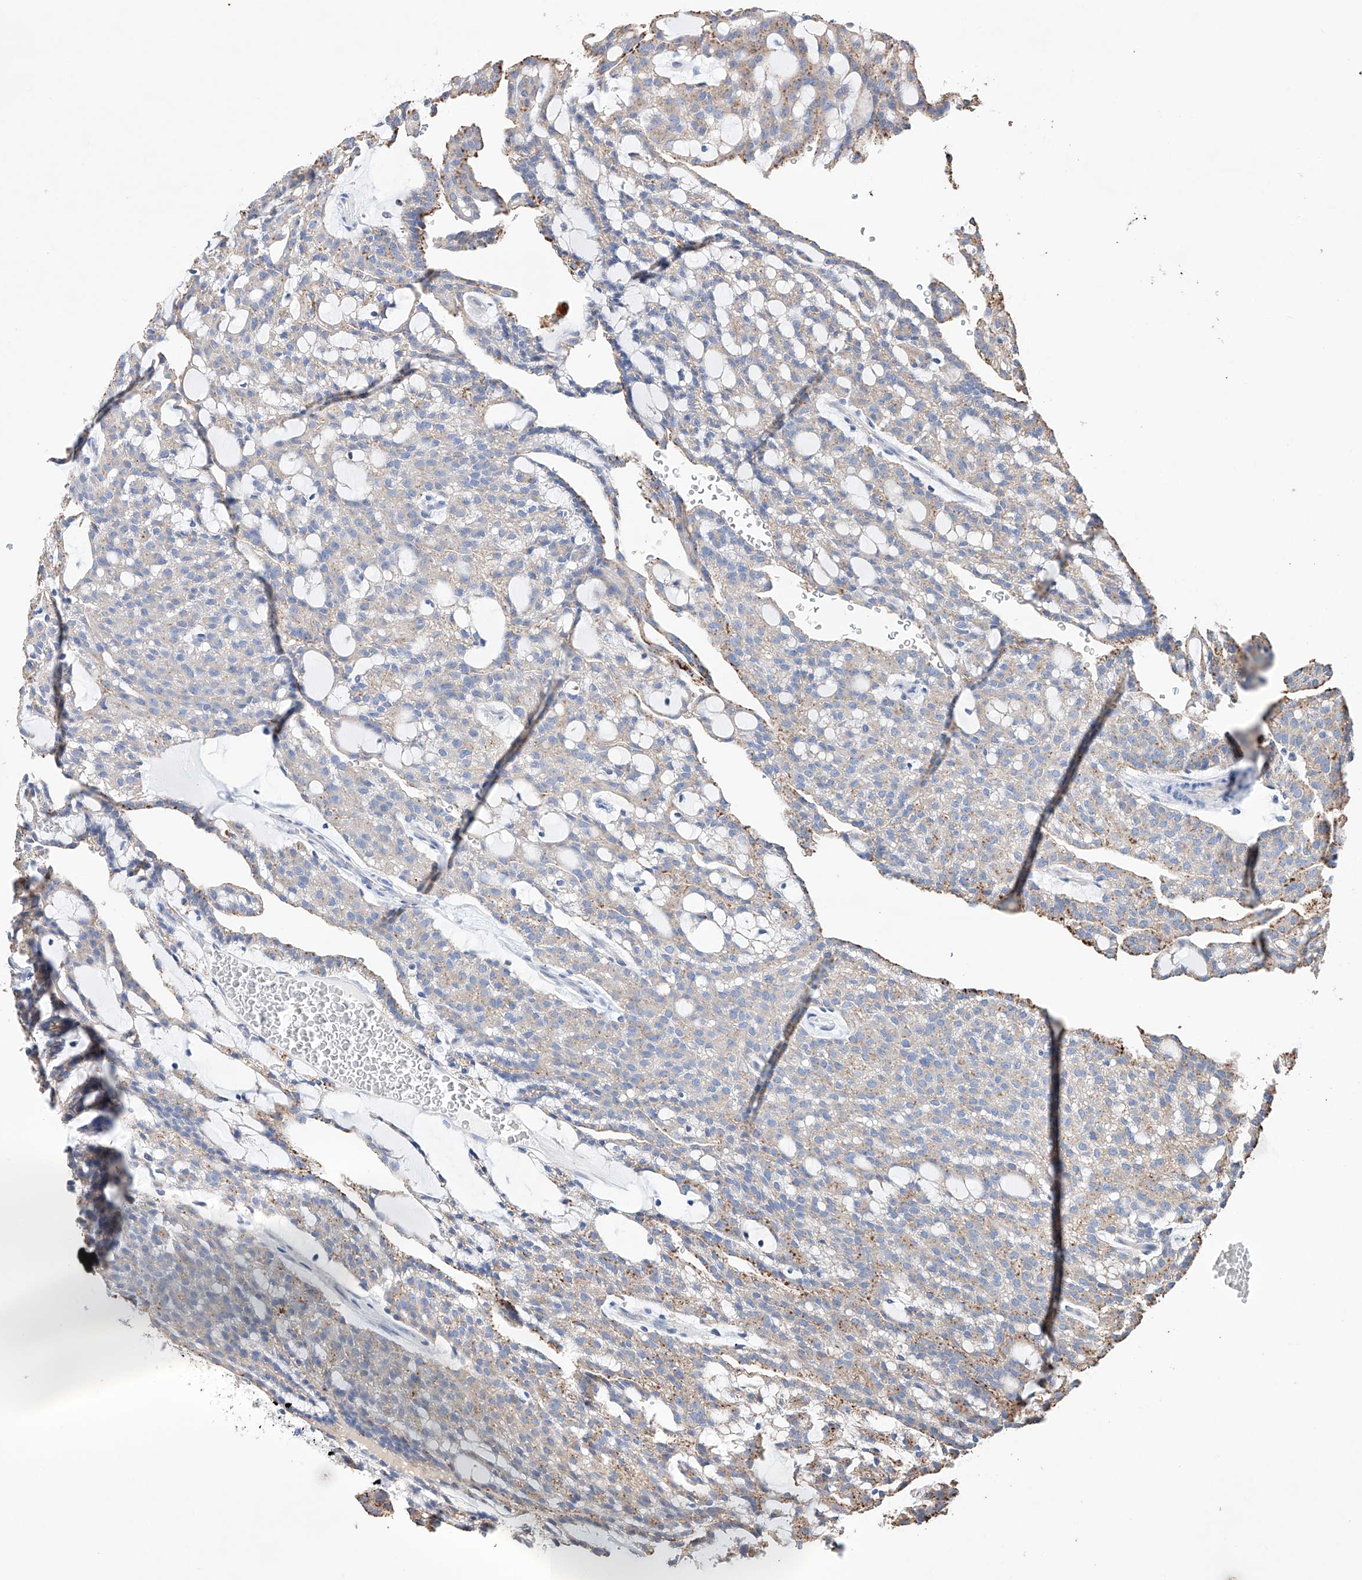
{"staining": {"intensity": "moderate", "quantity": "<25%", "location": "cytoplasmic/membranous"}, "tissue": "renal cancer", "cell_type": "Tumor cells", "image_type": "cancer", "snomed": [{"axis": "morphology", "description": "Adenocarcinoma, NOS"}, {"axis": "topography", "description": "Kidney"}], "caption": "Moderate cytoplasmic/membranous protein positivity is appreciated in about <25% of tumor cells in renal cancer (adenocarcinoma). The staining was performed using DAB (3,3'-diaminobenzidine) to visualize the protein expression in brown, while the nuclei were stained in blue with hematoxylin (Magnification: 20x).", "gene": "AFG1L", "patient": {"sex": "male", "age": 63}}